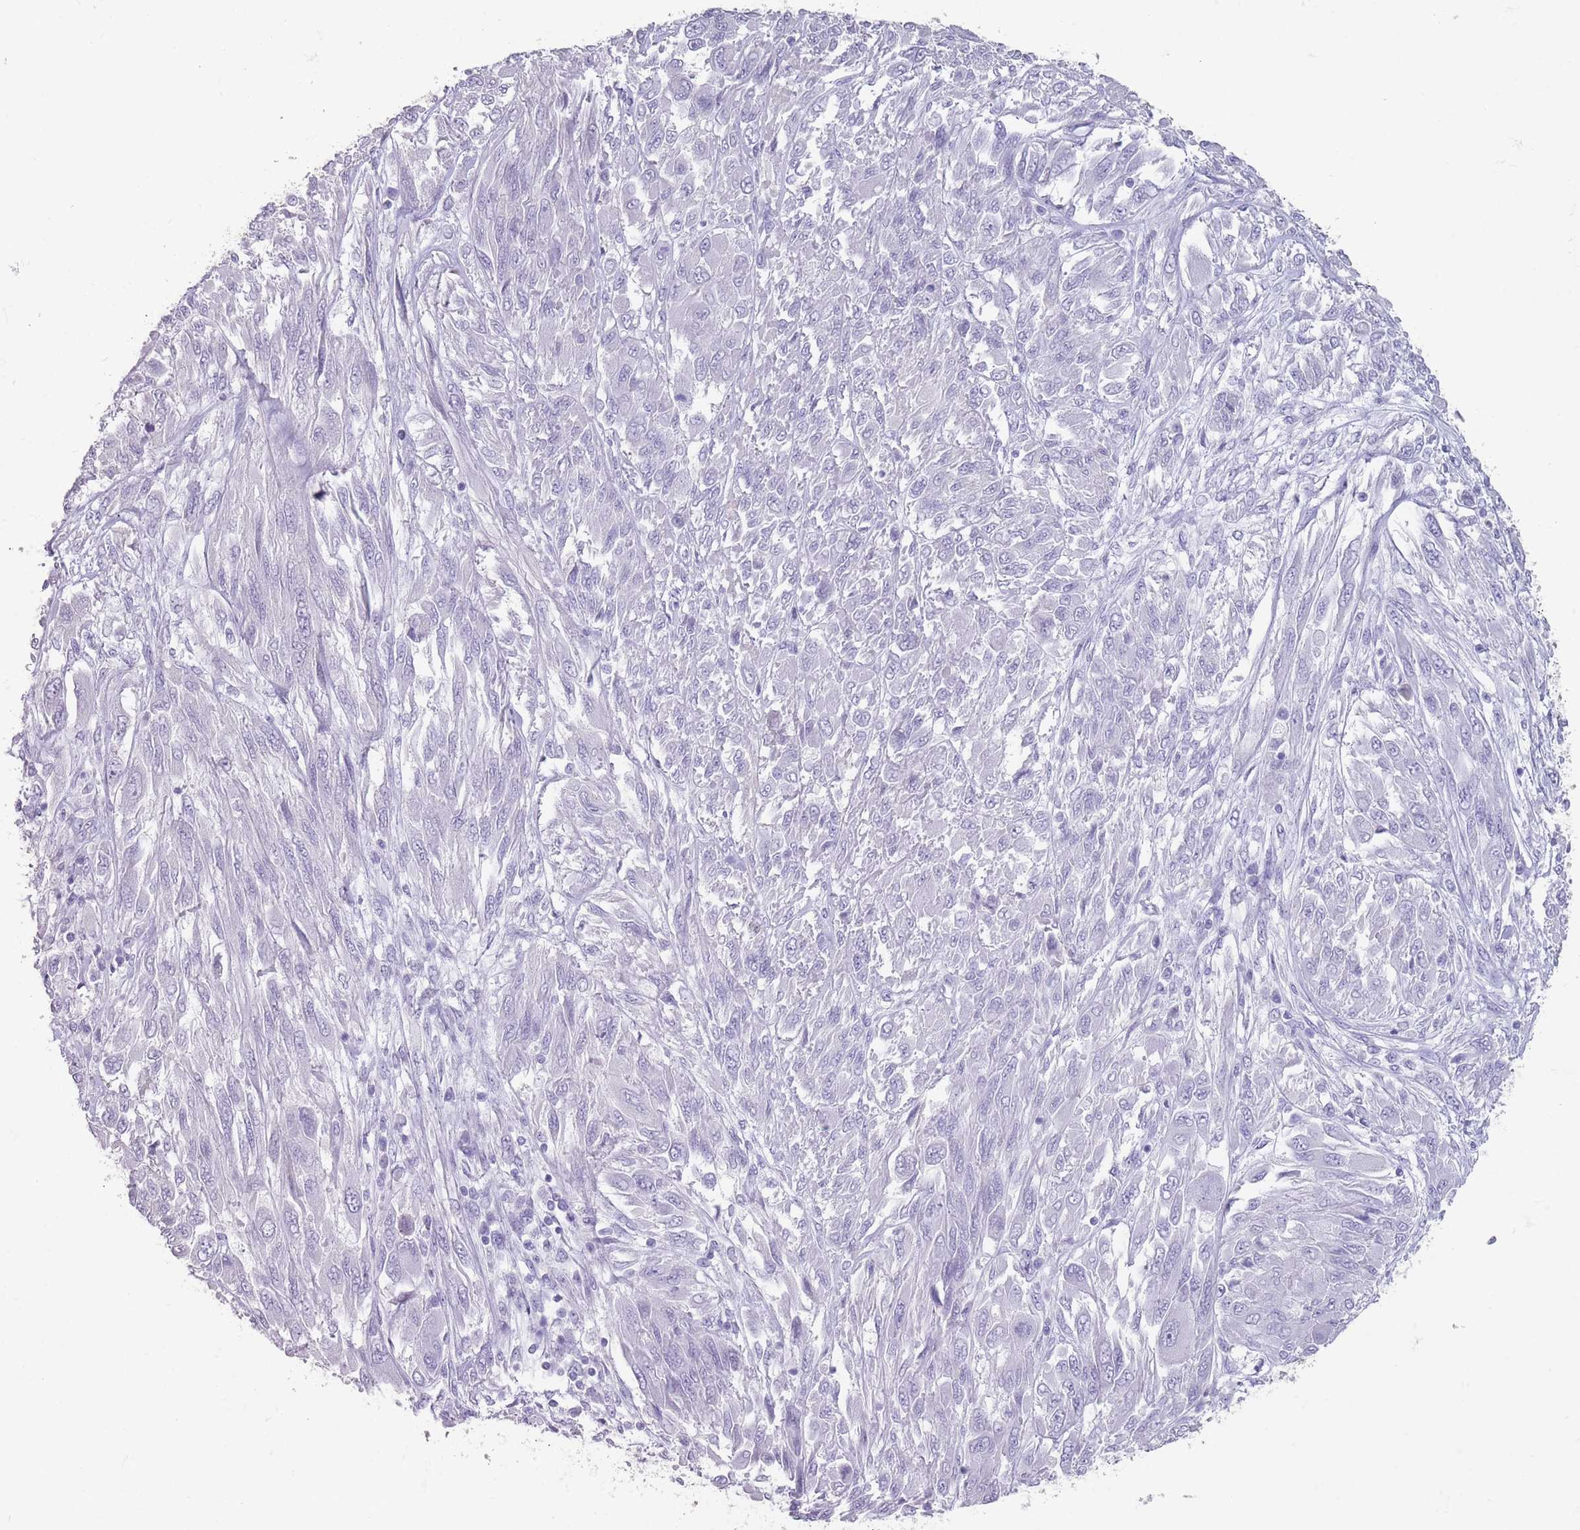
{"staining": {"intensity": "negative", "quantity": "none", "location": "none"}, "tissue": "melanoma", "cell_type": "Tumor cells", "image_type": "cancer", "snomed": [{"axis": "morphology", "description": "Malignant melanoma, NOS"}, {"axis": "topography", "description": "Skin"}], "caption": "DAB (3,3'-diaminobenzidine) immunohistochemical staining of melanoma displays no significant positivity in tumor cells. Brightfield microscopy of immunohistochemistry stained with DAB (brown) and hematoxylin (blue), captured at high magnification.", "gene": "RHBG", "patient": {"sex": "female", "age": 91}}